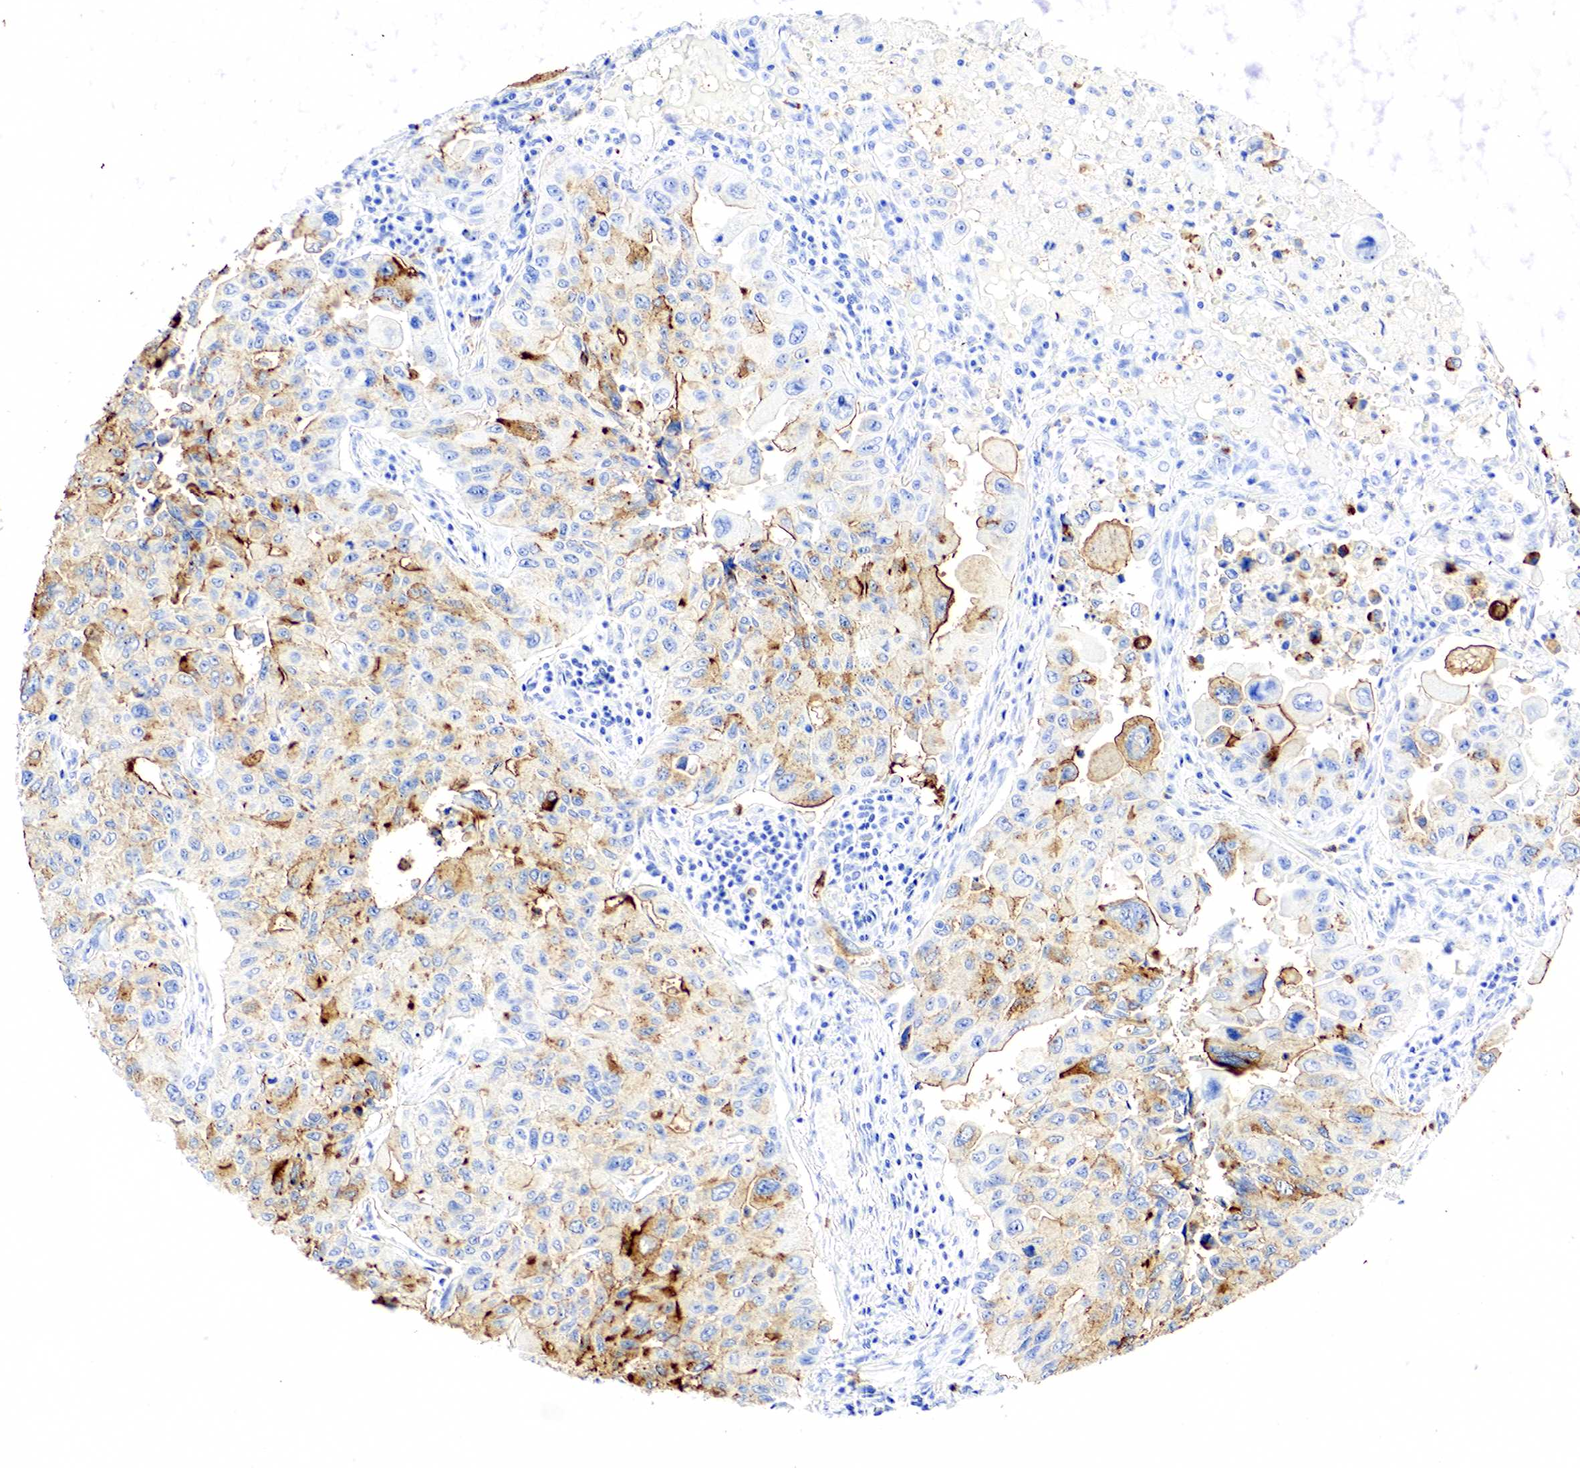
{"staining": {"intensity": "moderate", "quantity": "25%-75%", "location": "cytoplasmic/membranous"}, "tissue": "lung cancer", "cell_type": "Tumor cells", "image_type": "cancer", "snomed": [{"axis": "morphology", "description": "Adenocarcinoma, NOS"}, {"axis": "topography", "description": "Lung"}], "caption": "IHC histopathology image of neoplastic tissue: human lung cancer (adenocarcinoma) stained using immunohistochemistry (IHC) reveals medium levels of moderate protein expression localized specifically in the cytoplasmic/membranous of tumor cells, appearing as a cytoplasmic/membranous brown color.", "gene": "FUT4", "patient": {"sex": "male", "age": 64}}